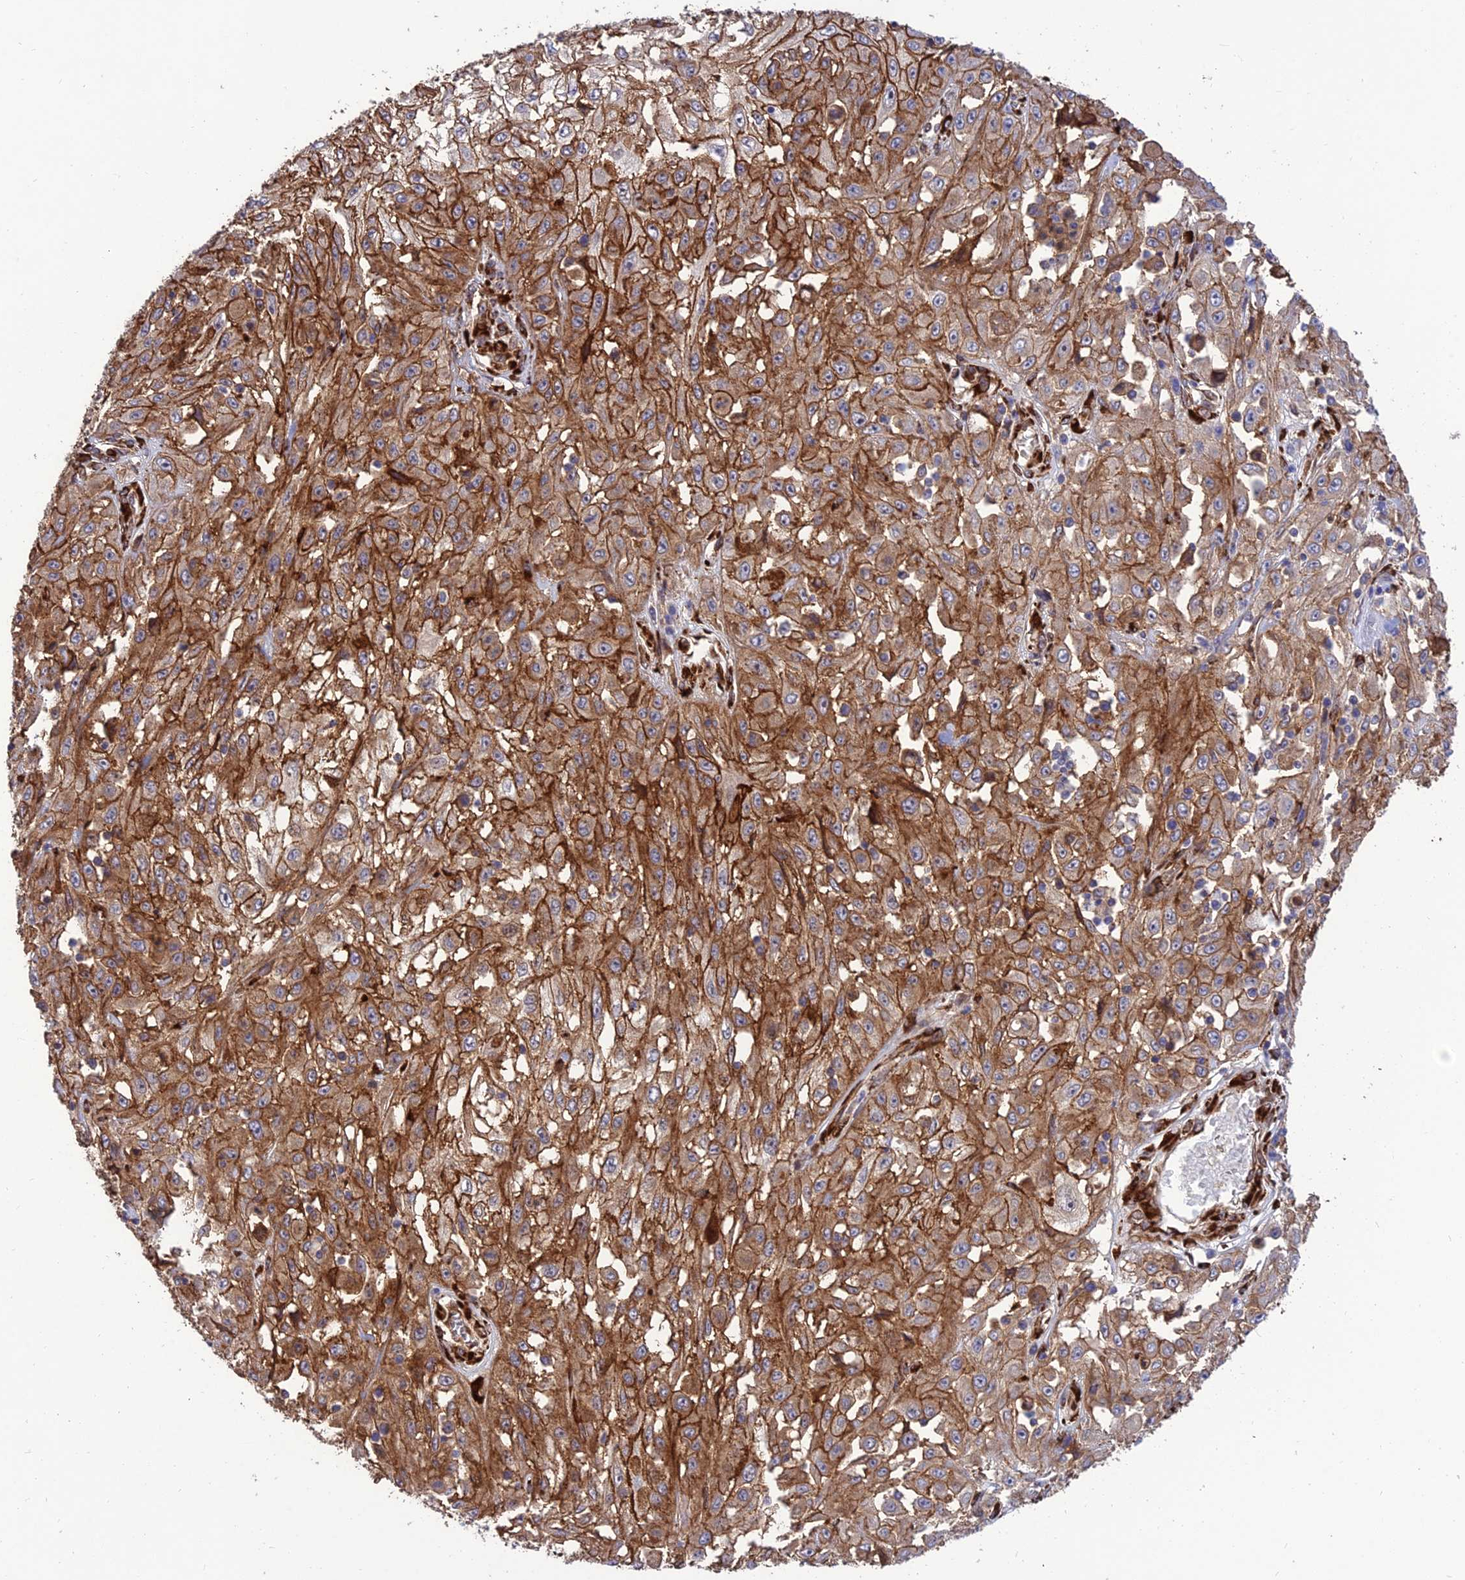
{"staining": {"intensity": "strong", "quantity": ">75%", "location": "cytoplasmic/membranous"}, "tissue": "skin cancer", "cell_type": "Tumor cells", "image_type": "cancer", "snomed": [{"axis": "morphology", "description": "Squamous cell carcinoma, NOS"}, {"axis": "morphology", "description": "Squamous cell carcinoma, metastatic, NOS"}, {"axis": "topography", "description": "Skin"}, {"axis": "topography", "description": "Lymph node"}], "caption": "The photomicrograph shows staining of metastatic squamous cell carcinoma (skin), revealing strong cytoplasmic/membranous protein staining (brown color) within tumor cells.", "gene": "CRTAP", "patient": {"sex": "male", "age": 75}}